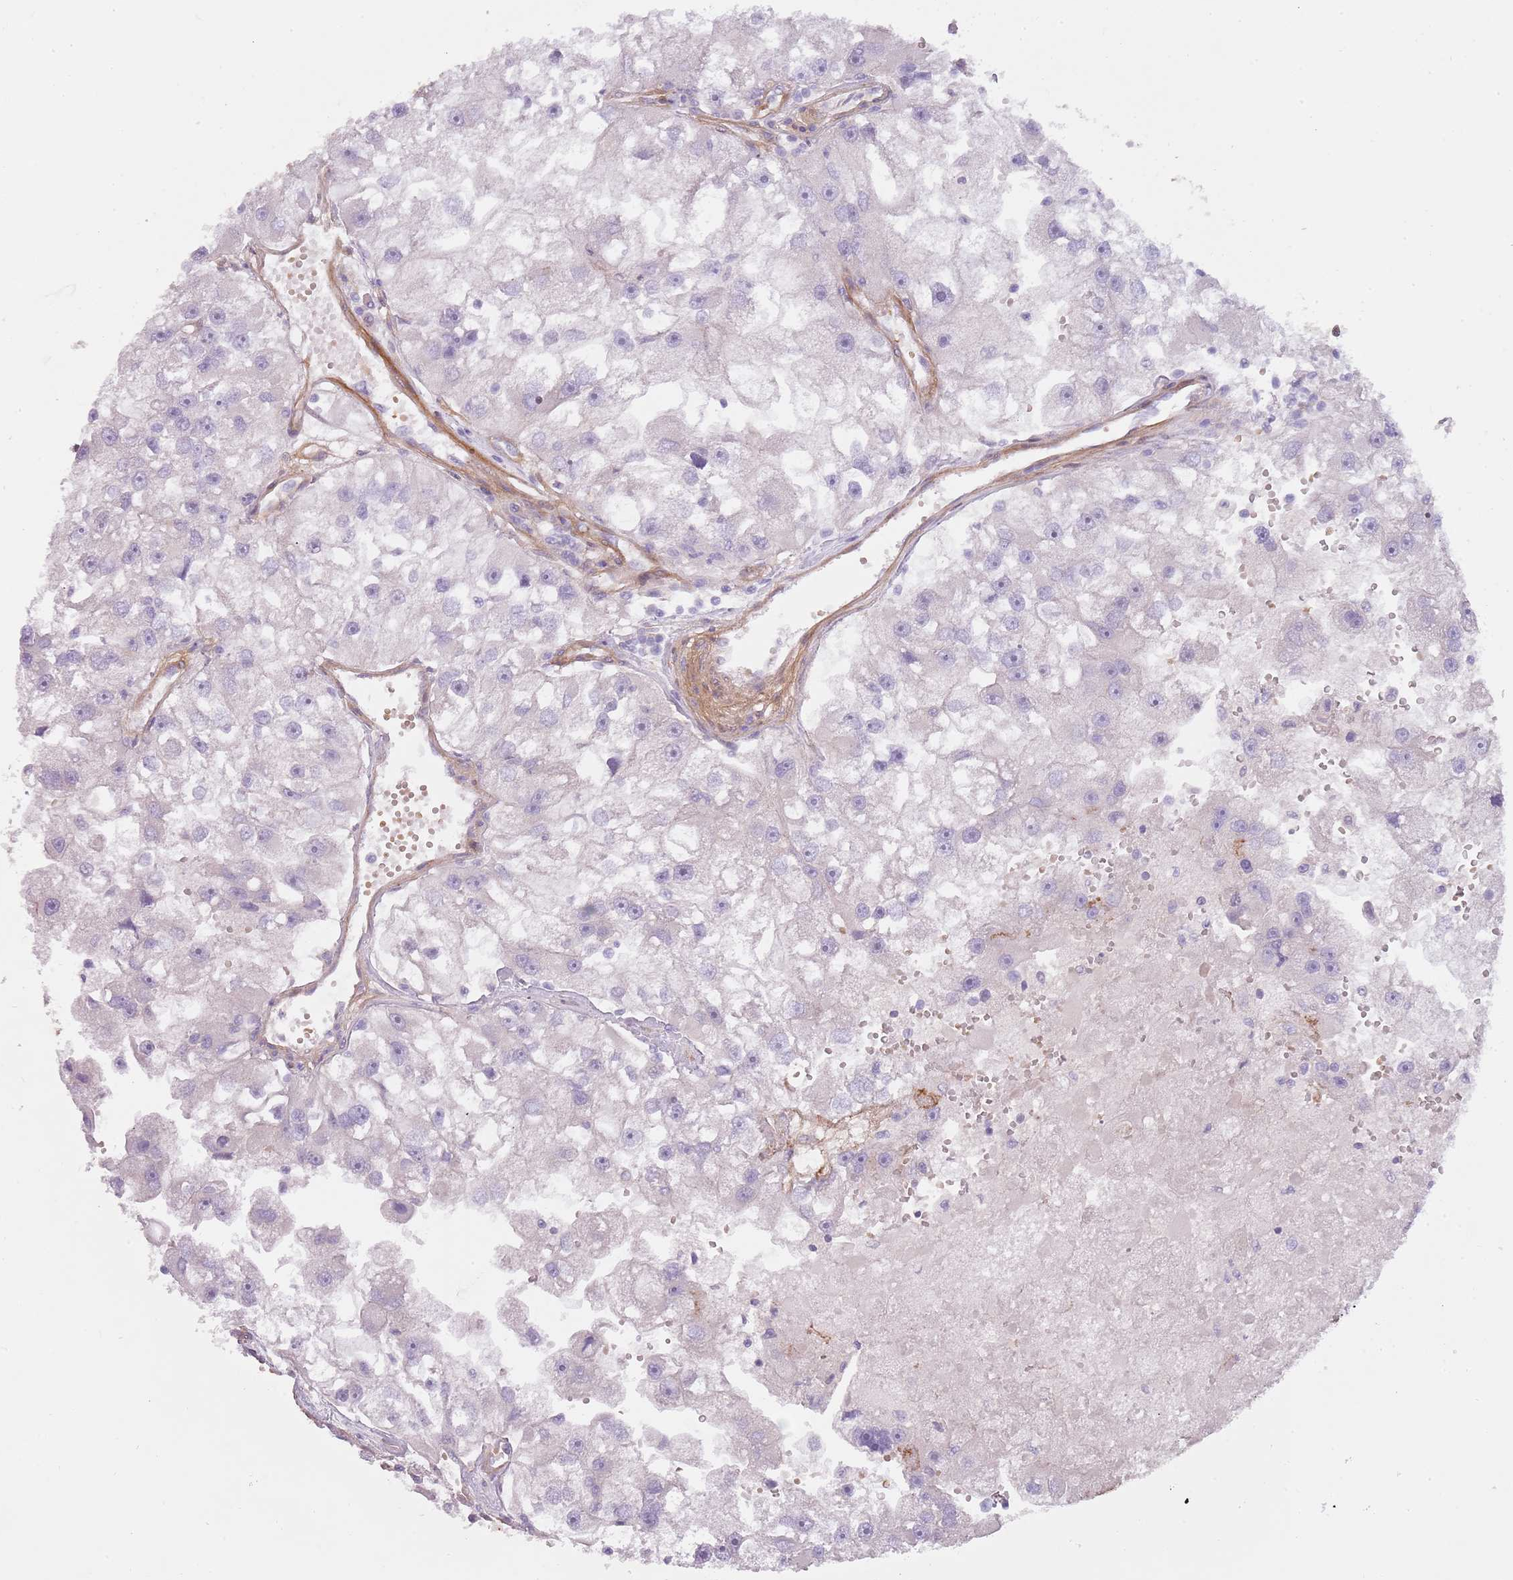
{"staining": {"intensity": "negative", "quantity": "none", "location": "none"}, "tissue": "renal cancer", "cell_type": "Tumor cells", "image_type": "cancer", "snomed": [{"axis": "morphology", "description": "Adenocarcinoma, NOS"}, {"axis": "topography", "description": "Kidney"}], "caption": "Immunohistochemistry (IHC) of human renal cancer reveals no positivity in tumor cells.", "gene": "TINAGL1", "patient": {"sex": "male", "age": 63}}